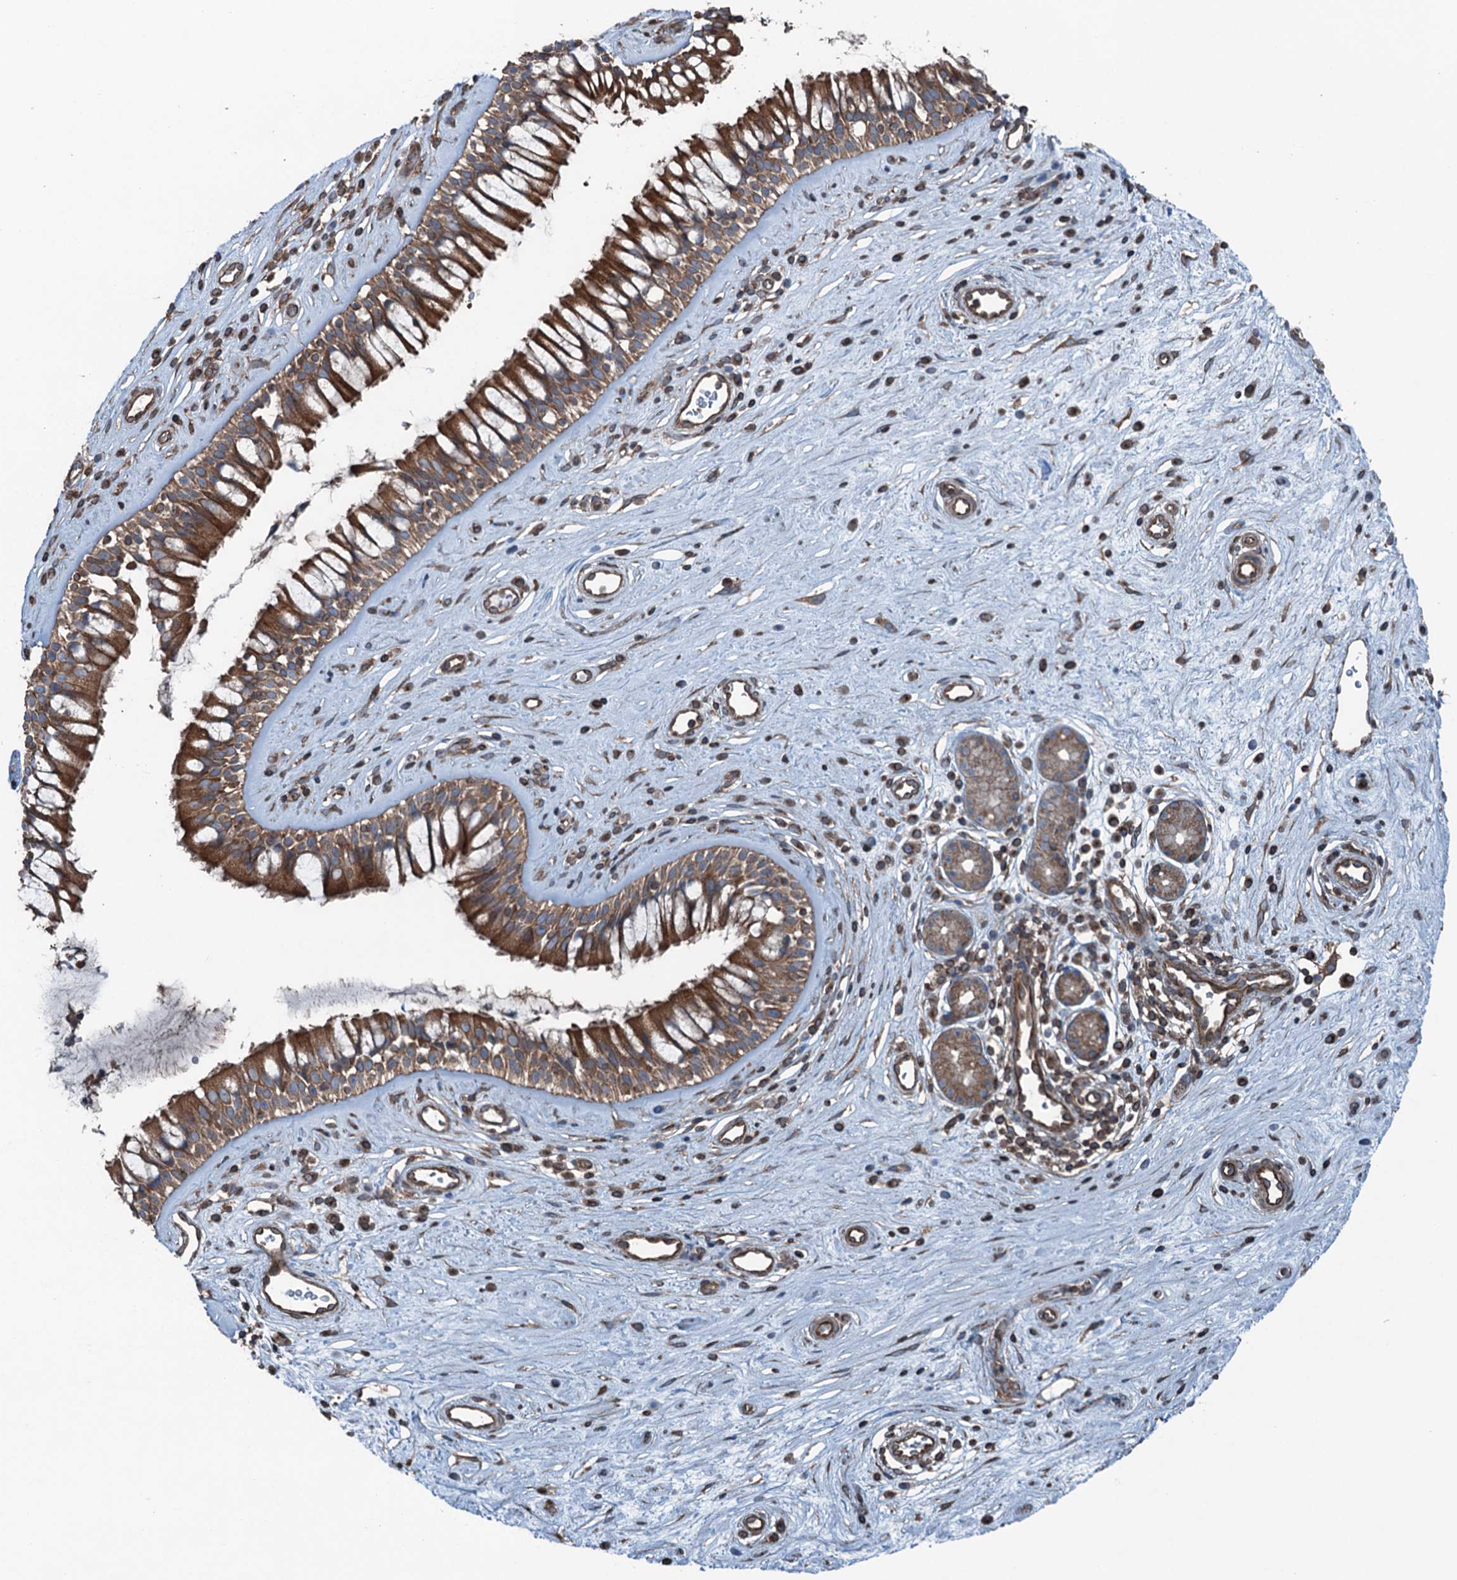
{"staining": {"intensity": "strong", "quantity": ">75%", "location": "cytoplasmic/membranous"}, "tissue": "nasopharynx", "cell_type": "Respiratory epithelial cells", "image_type": "normal", "snomed": [{"axis": "morphology", "description": "Normal tissue, NOS"}, {"axis": "topography", "description": "Nasopharynx"}], "caption": "Immunohistochemistry of unremarkable nasopharynx displays high levels of strong cytoplasmic/membranous expression in about >75% of respiratory epithelial cells. The staining was performed using DAB (3,3'-diaminobenzidine), with brown indicating positive protein expression. Nuclei are stained blue with hematoxylin.", "gene": "TRAPPC8", "patient": {"sex": "male", "age": 32}}